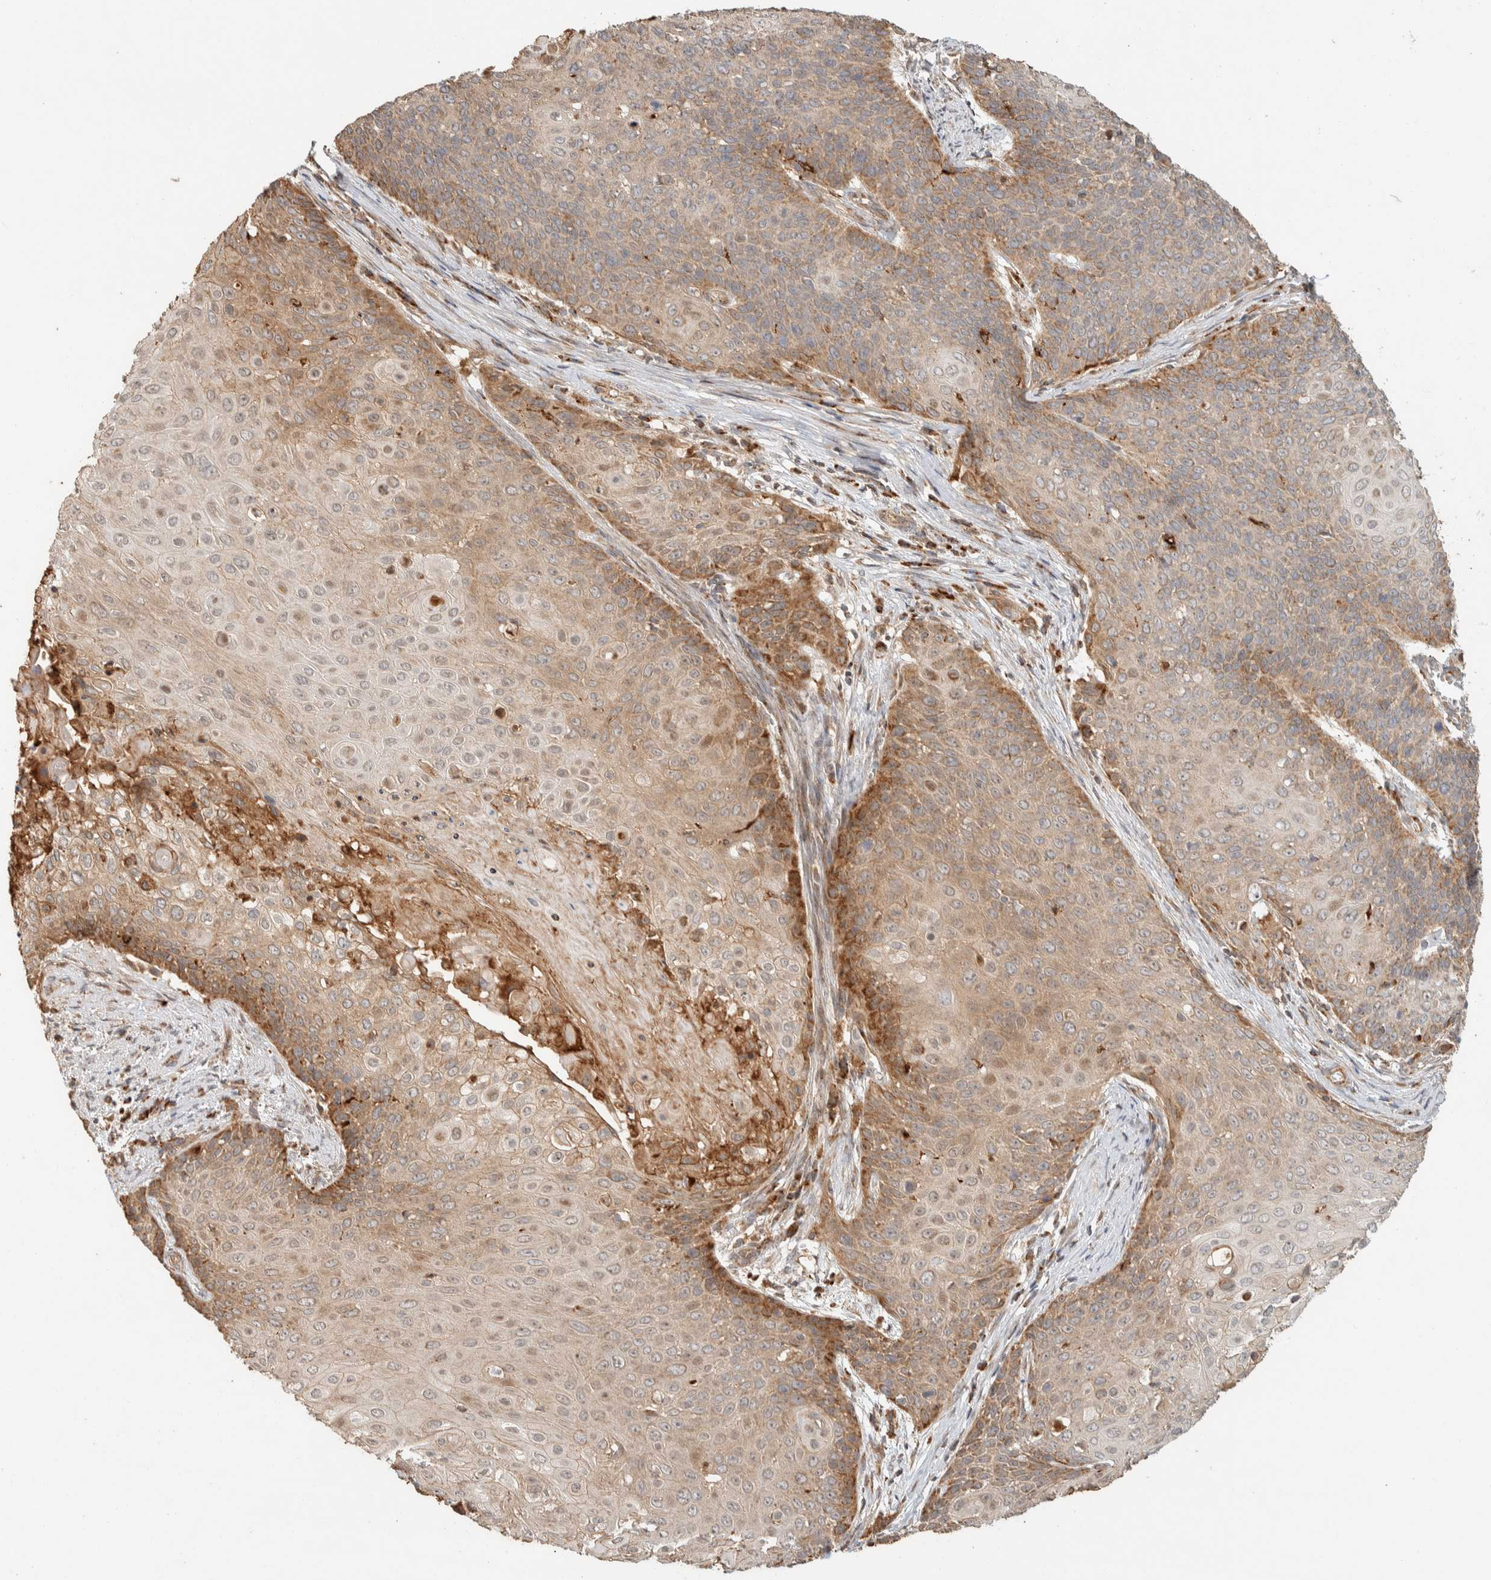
{"staining": {"intensity": "moderate", "quantity": "25%-75%", "location": "cytoplasmic/membranous"}, "tissue": "cervical cancer", "cell_type": "Tumor cells", "image_type": "cancer", "snomed": [{"axis": "morphology", "description": "Squamous cell carcinoma, NOS"}, {"axis": "topography", "description": "Cervix"}], "caption": "Cervical cancer stained with immunohistochemistry exhibits moderate cytoplasmic/membranous expression in about 25%-75% of tumor cells. Nuclei are stained in blue.", "gene": "KIF9", "patient": {"sex": "female", "age": 39}}